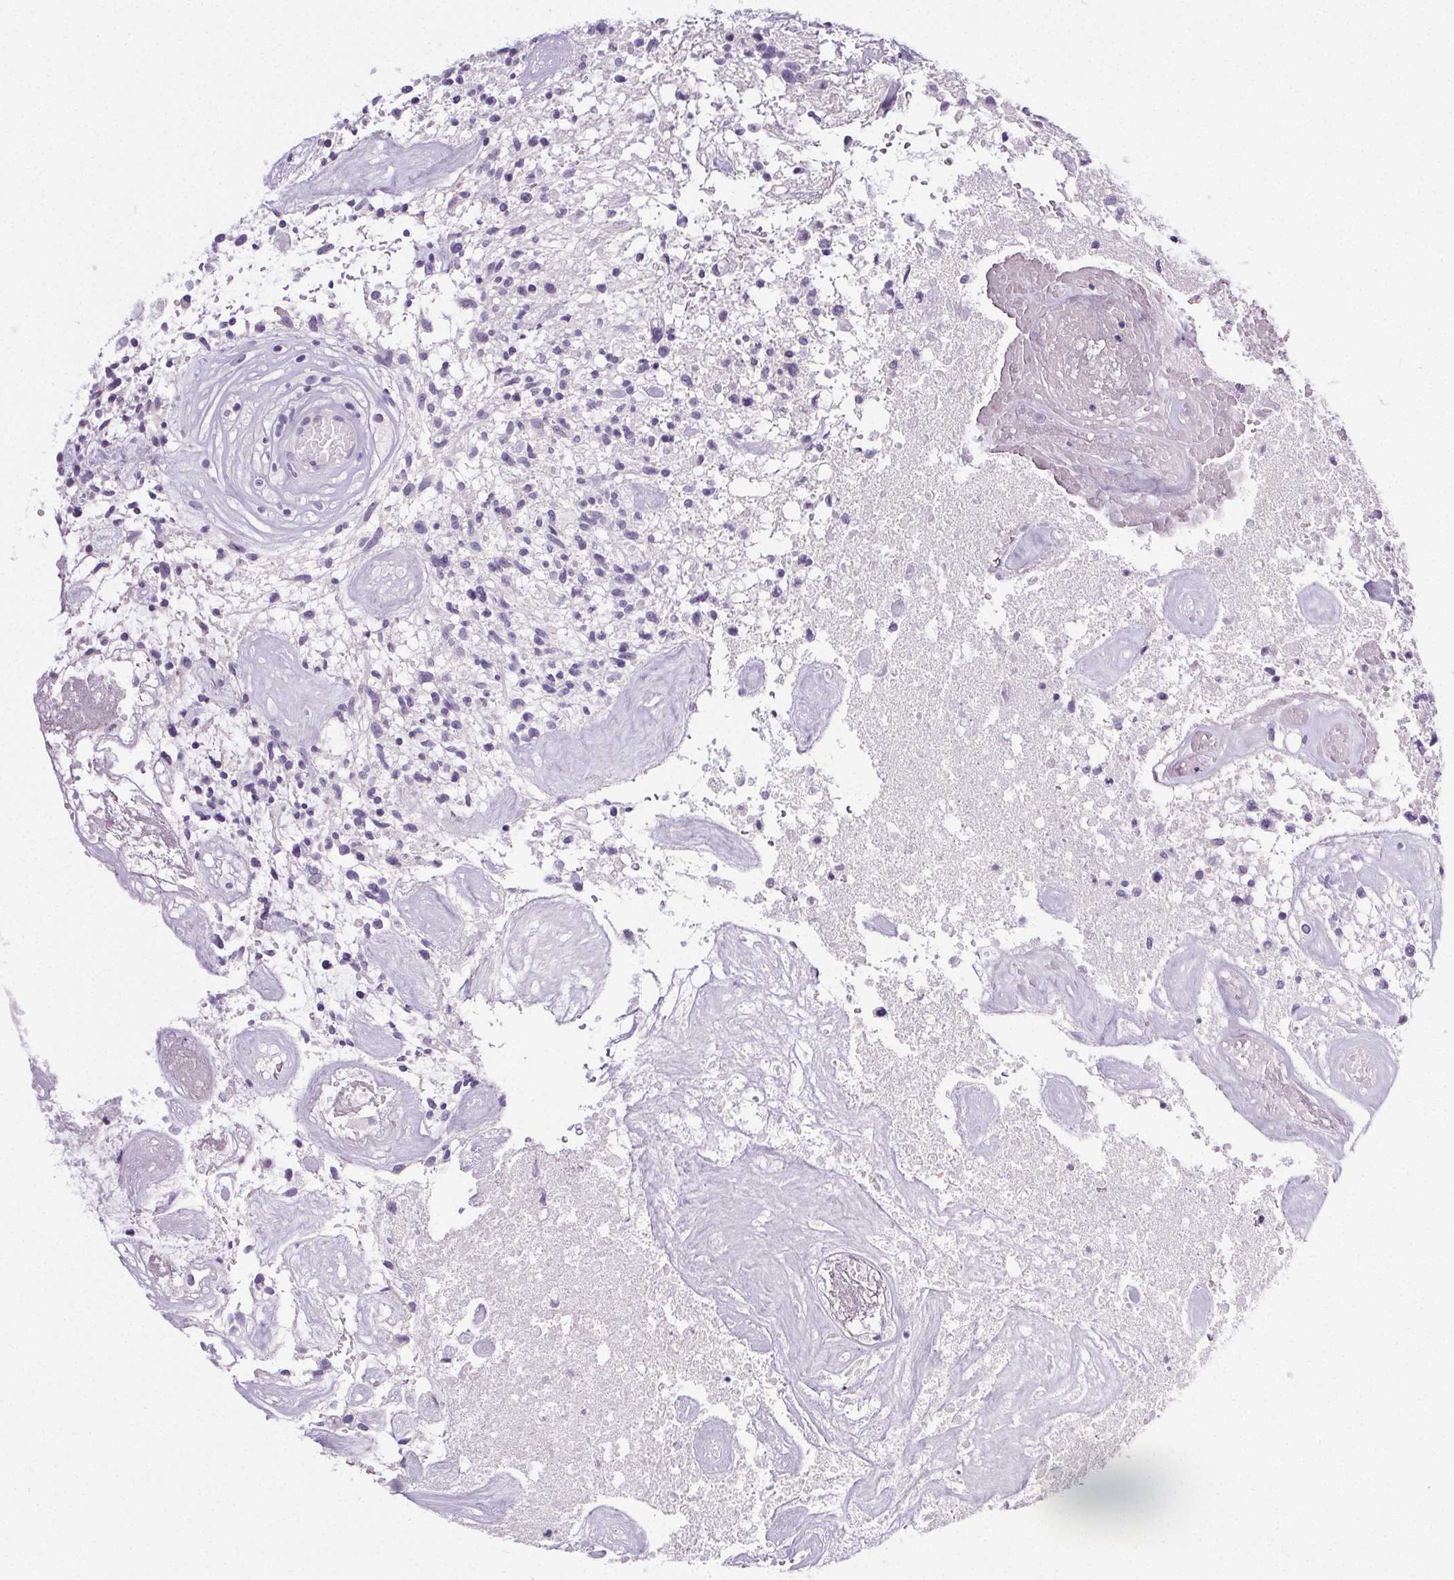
{"staining": {"intensity": "negative", "quantity": "none", "location": "none"}, "tissue": "glioma", "cell_type": "Tumor cells", "image_type": "cancer", "snomed": [{"axis": "morphology", "description": "Glioma, malignant, High grade"}, {"axis": "topography", "description": "Brain"}], "caption": "Immunohistochemistry of glioma demonstrates no positivity in tumor cells.", "gene": "ELAVL2", "patient": {"sex": "male", "age": 75}}